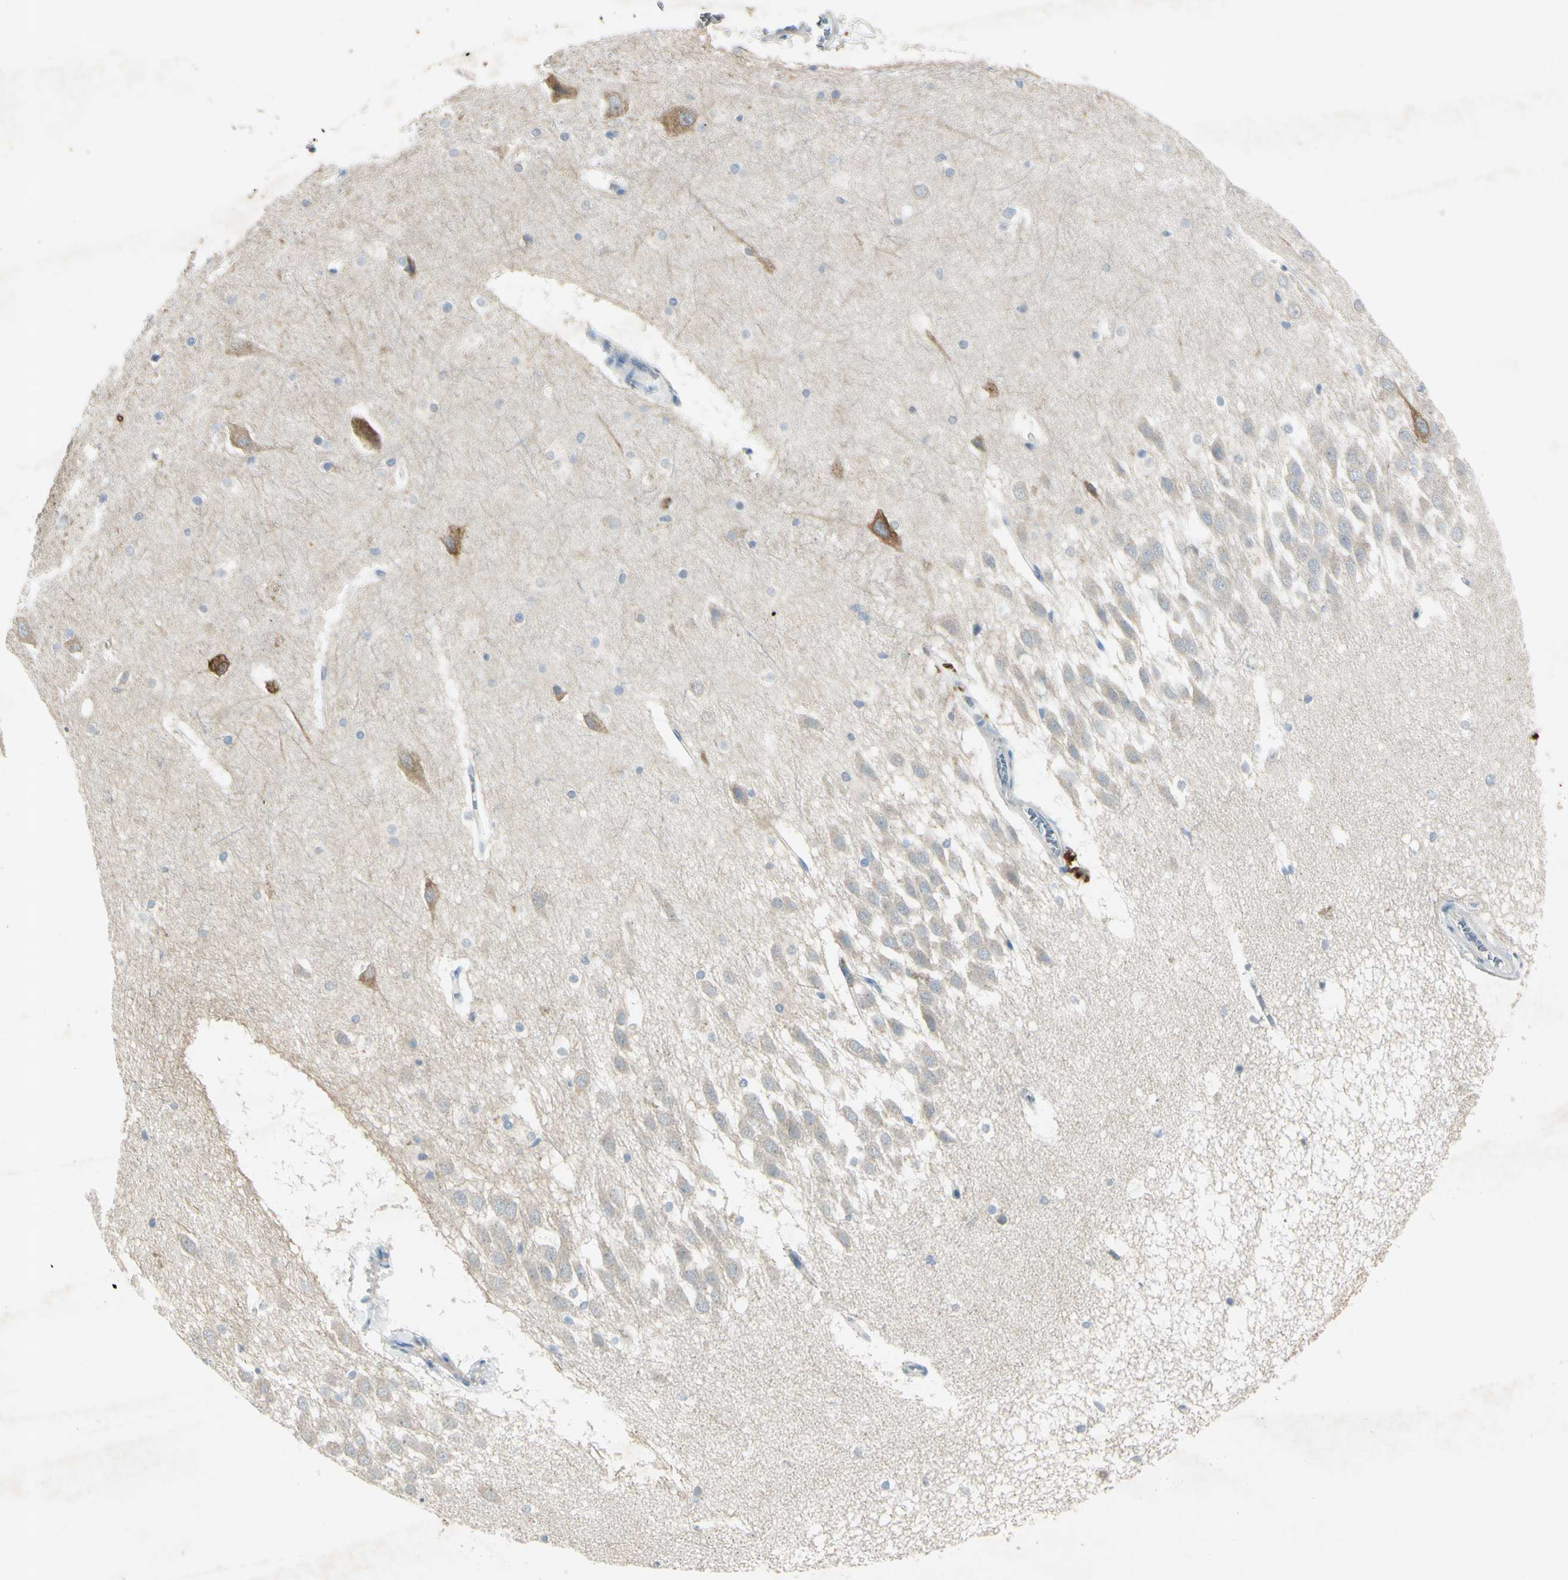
{"staining": {"intensity": "moderate", "quantity": "<25%", "location": "cytoplasmic/membranous"}, "tissue": "hippocampus", "cell_type": "Glial cells", "image_type": "normal", "snomed": [{"axis": "morphology", "description": "Normal tissue, NOS"}, {"axis": "topography", "description": "Hippocampus"}], "caption": "Immunohistochemical staining of benign human hippocampus displays low levels of moderate cytoplasmic/membranous expression in about <25% of glial cells.", "gene": "AATK", "patient": {"sex": "male", "age": 45}}